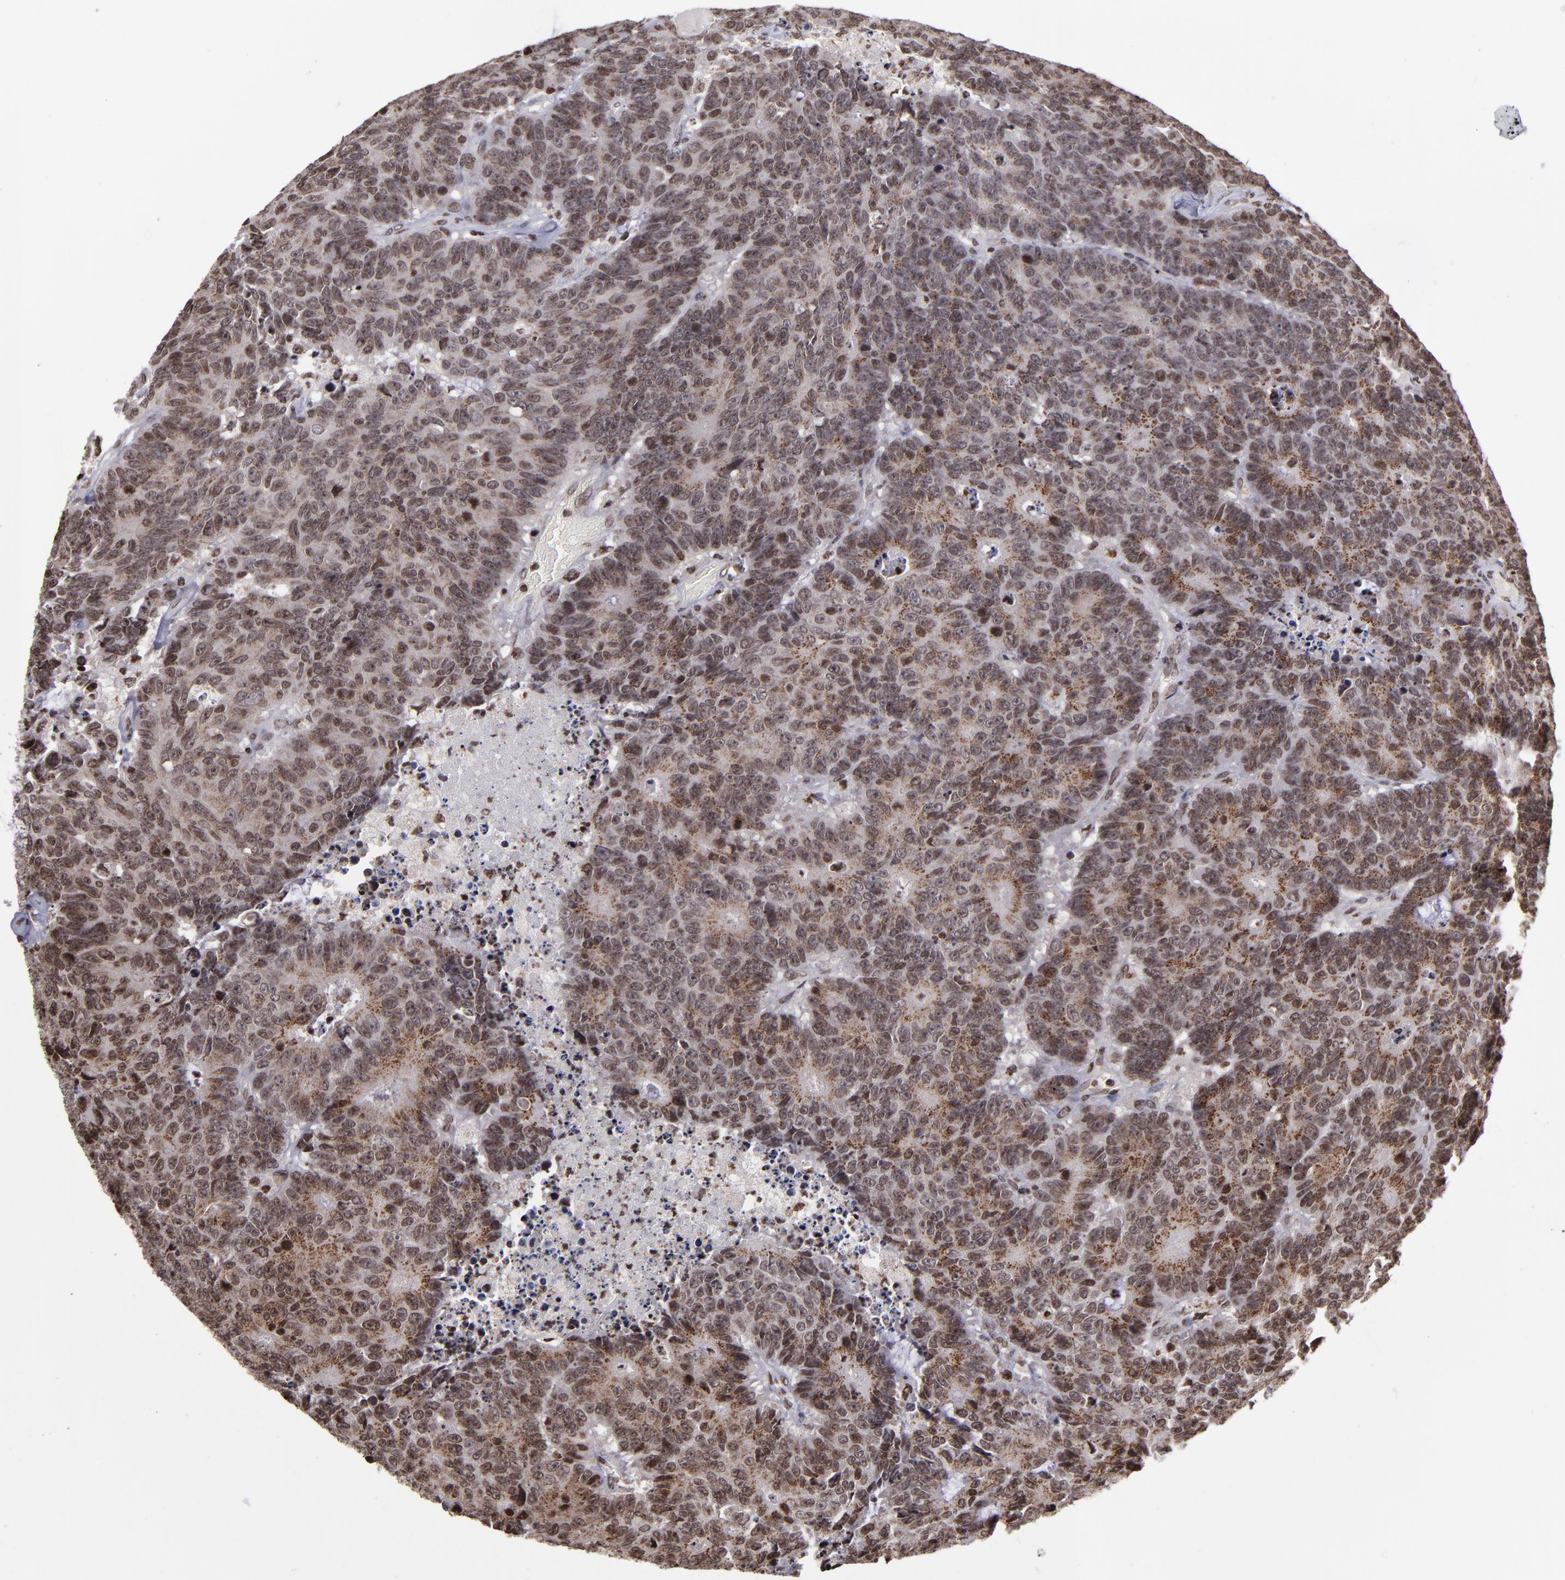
{"staining": {"intensity": "moderate", "quantity": ">75%", "location": "cytoplasmic/membranous,nuclear"}, "tissue": "colorectal cancer", "cell_type": "Tumor cells", "image_type": "cancer", "snomed": [{"axis": "morphology", "description": "Adenocarcinoma, NOS"}, {"axis": "topography", "description": "Colon"}], "caption": "IHC staining of colorectal cancer, which shows medium levels of moderate cytoplasmic/membranous and nuclear expression in about >75% of tumor cells indicating moderate cytoplasmic/membranous and nuclear protein staining. The staining was performed using DAB (brown) for protein detection and nuclei were counterstained in hematoxylin (blue).", "gene": "CSDC2", "patient": {"sex": "female", "age": 86}}